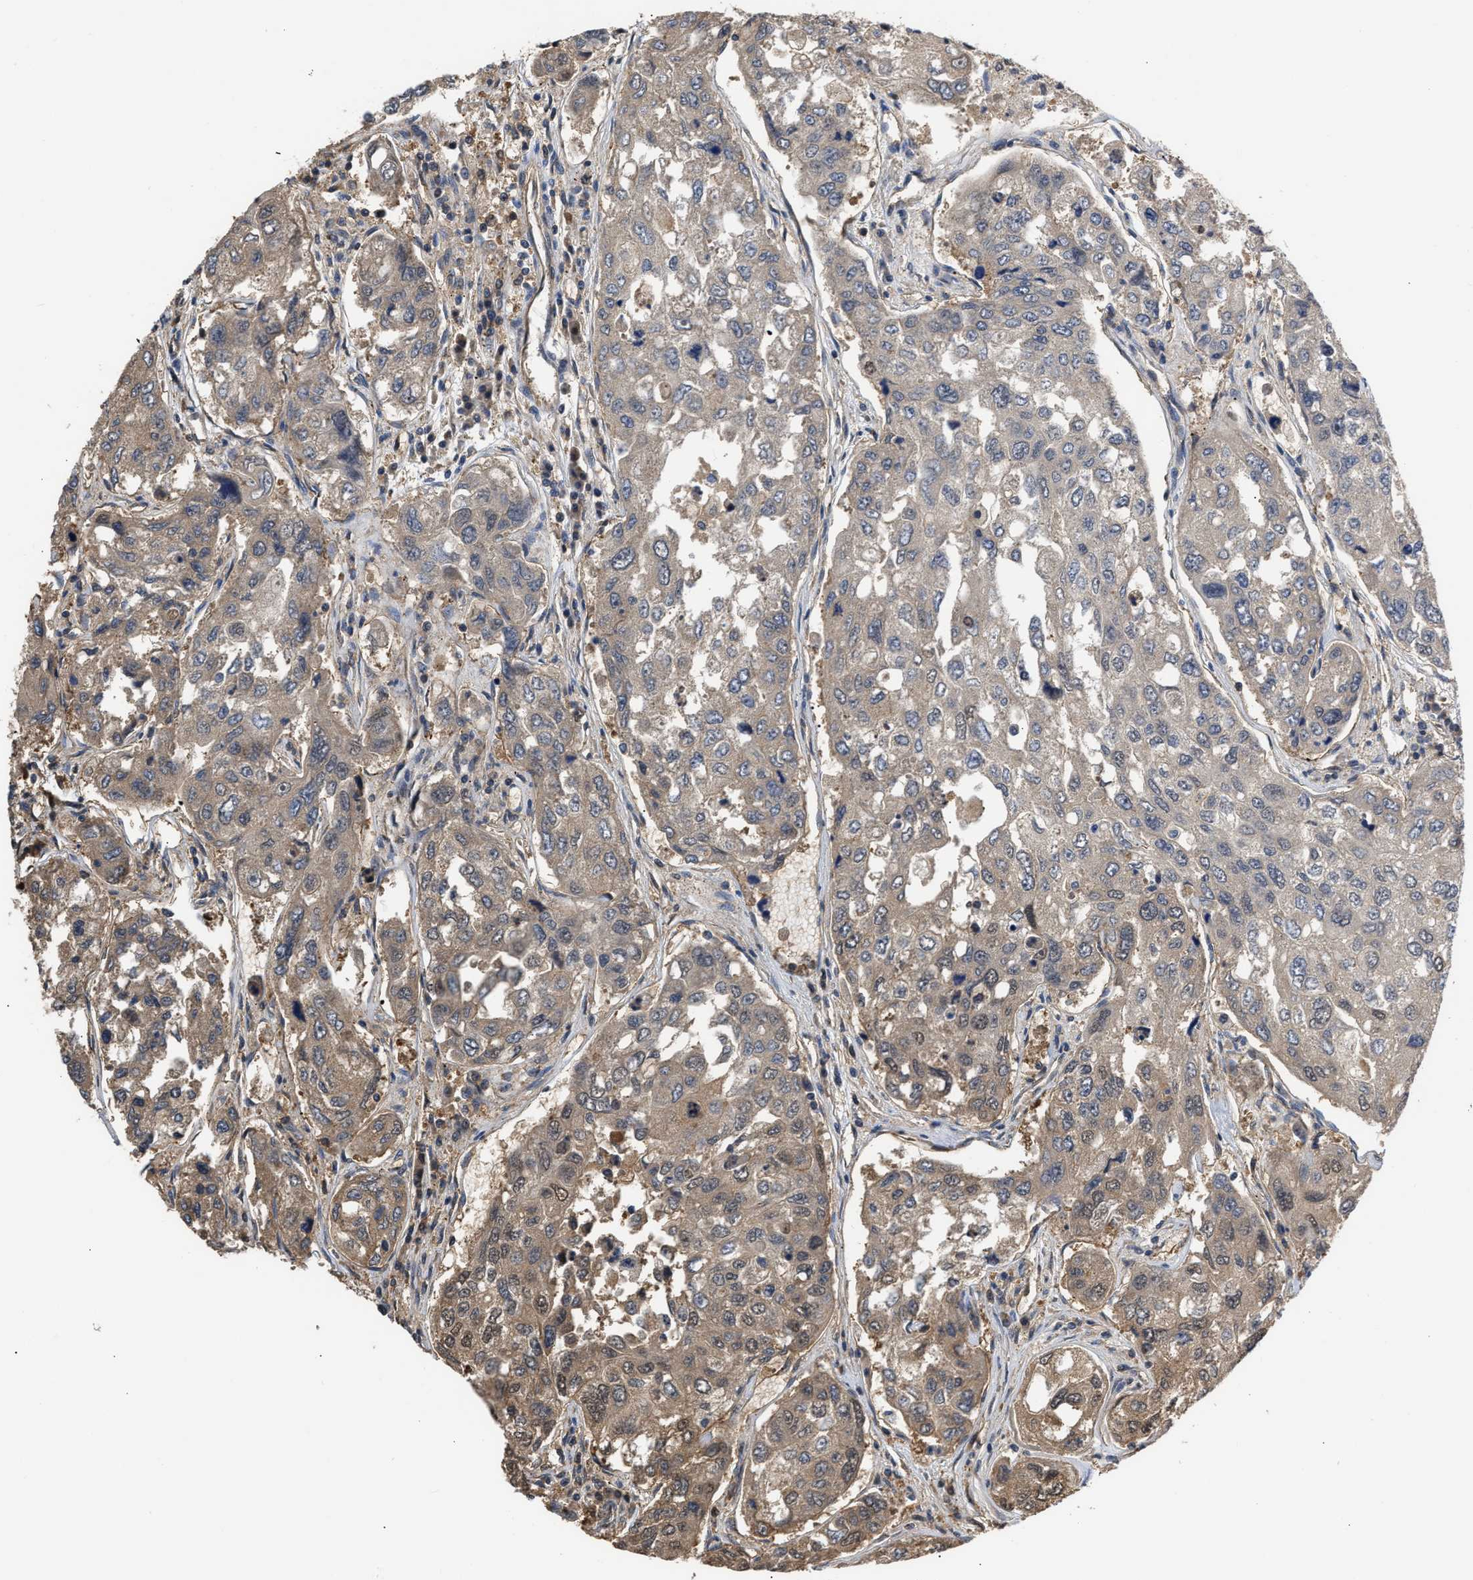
{"staining": {"intensity": "weak", "quantity": "25%-75%", "location": "cytoplasmic/membranous,nuclear"}, "tissue": "urothelial cancer", "cell_type": "Tumor cells", "image_type": "cancer", "snomed": [{"axis": "morphology", "description": "Urothelial carcinoma, High grade"}, {"axis": "topography", "description": "Lymph node"}, {"axis": "topography", "description": "Urinary bladder"}], "caption": "Protein analysis of urothelial carcinoma (high-grade) tissue demonstrates weak cytoplasmic/membranous and nuclear expression in about 25%-75% of tumor cells.", "gene": "SCAI", "patient": {"sex": "male", "age": 51}}